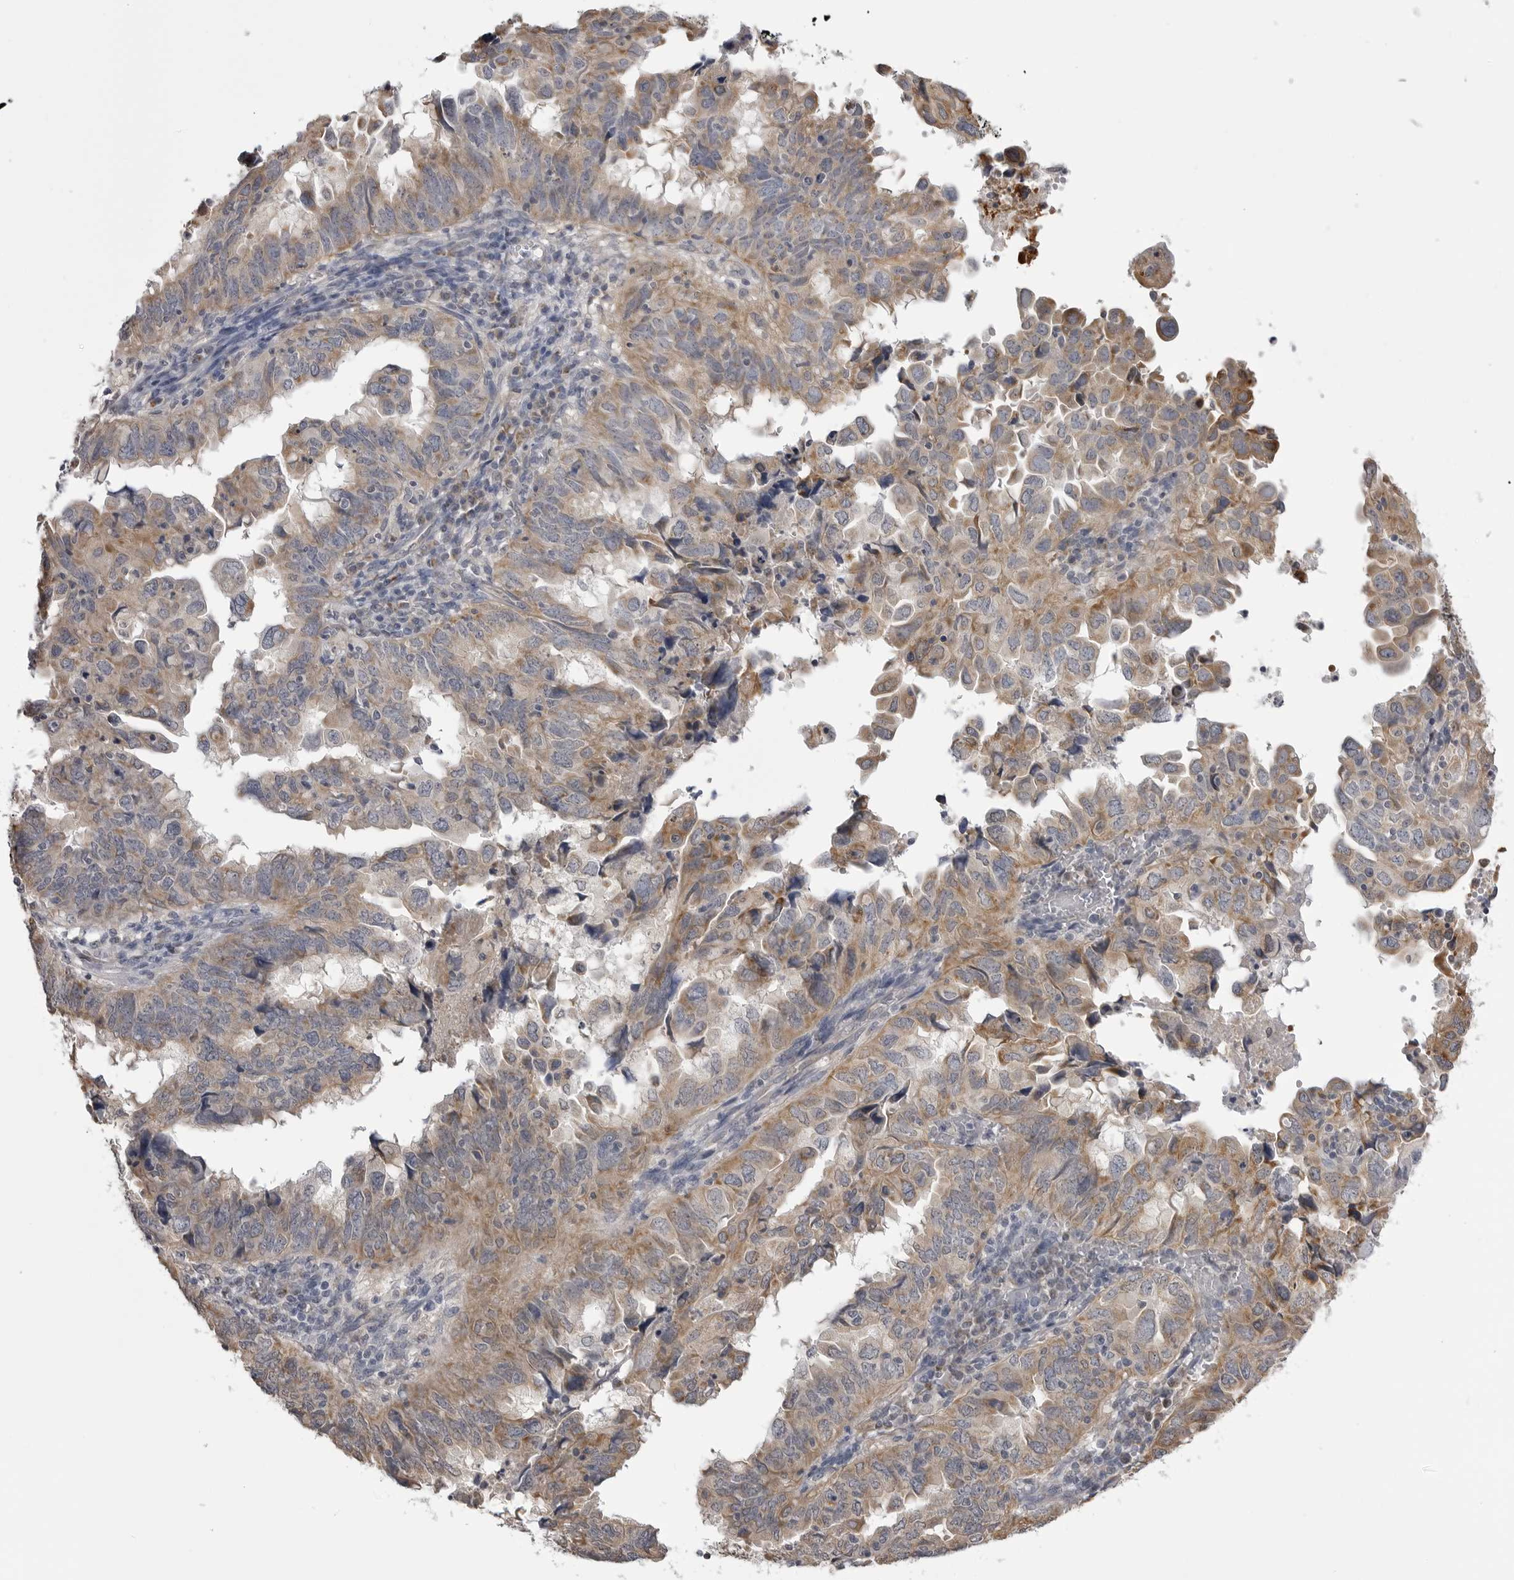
{"staining": {"intensity": "moderate", "quantity": ">75%", "location": "cytoplasmic/membranous"}, "tissue": "endometrial cancer", "cell_type": "Tumor cells", "image_type": "cancer", "snomed": [{"axis": "morphology", "description": "Adenocarcinoma, NOS"}, {"axis": "topography", "description": "Uterus"}], "caption": "High-power microscopy captured an IHC image of endometrial cancer, revealing moderate cytoplasmic/membranous expression in about >75% of tumor cells.", "gene": "FH", "patient": {"sex": "female", "age": 77}}